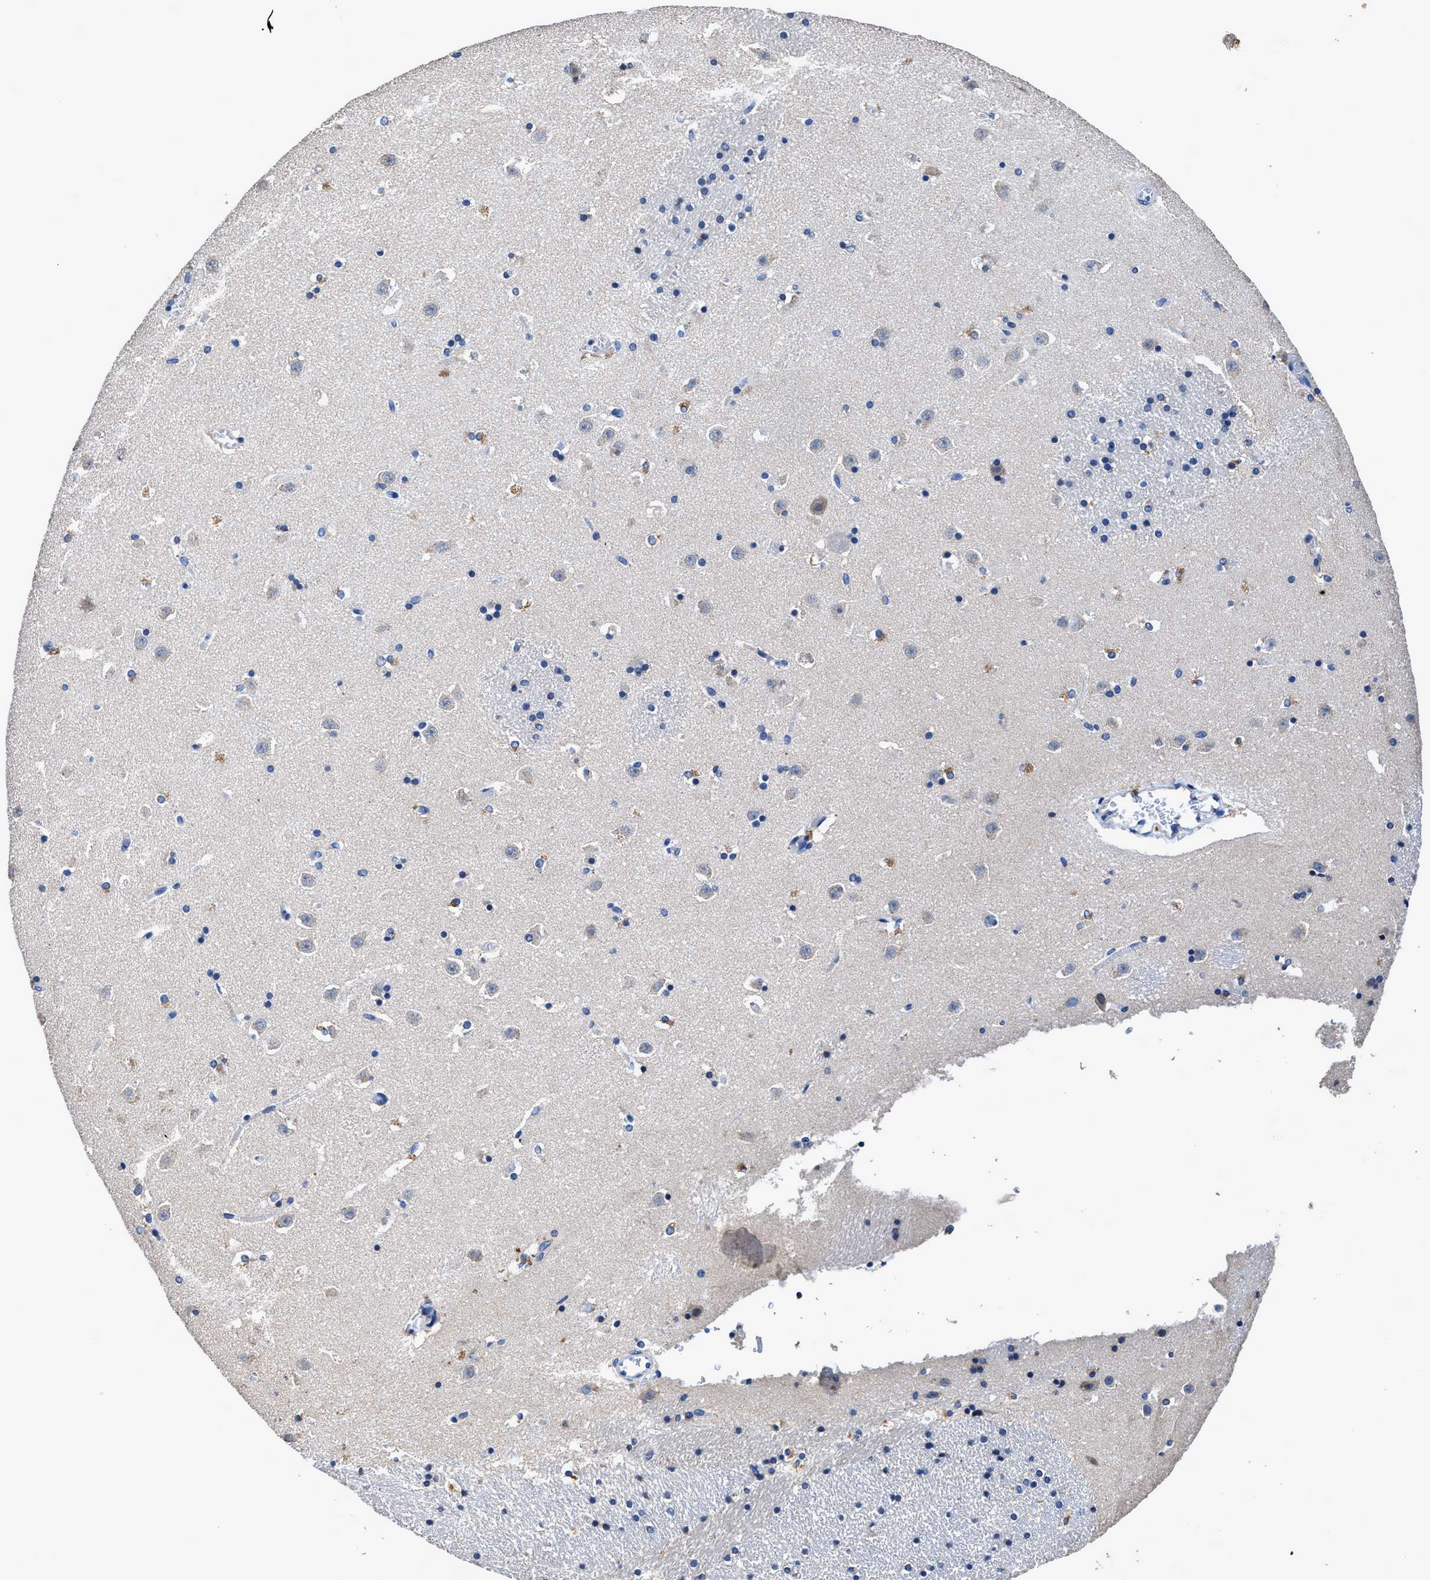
{"staining": {"intensity": "moderate", "quantity": "<25%", "location": "cytoplasmic/membranous"}, "tissue": "caudate", "cell_type": "Glial cells", "image_type": "normal", "snomed": [{"axis": "morphology", "description": "Normal tissue, NOS"}, {"axis": "topography", "description": "Lateral ventricle wall"}], "caption": "Human caudate stained for a protein (brown) shows moderate cytoplasmic/membranous positive staining in about <25% of glial cells.", "gene": "UBR4", "patient": {"sex": "male", "age": 45}}